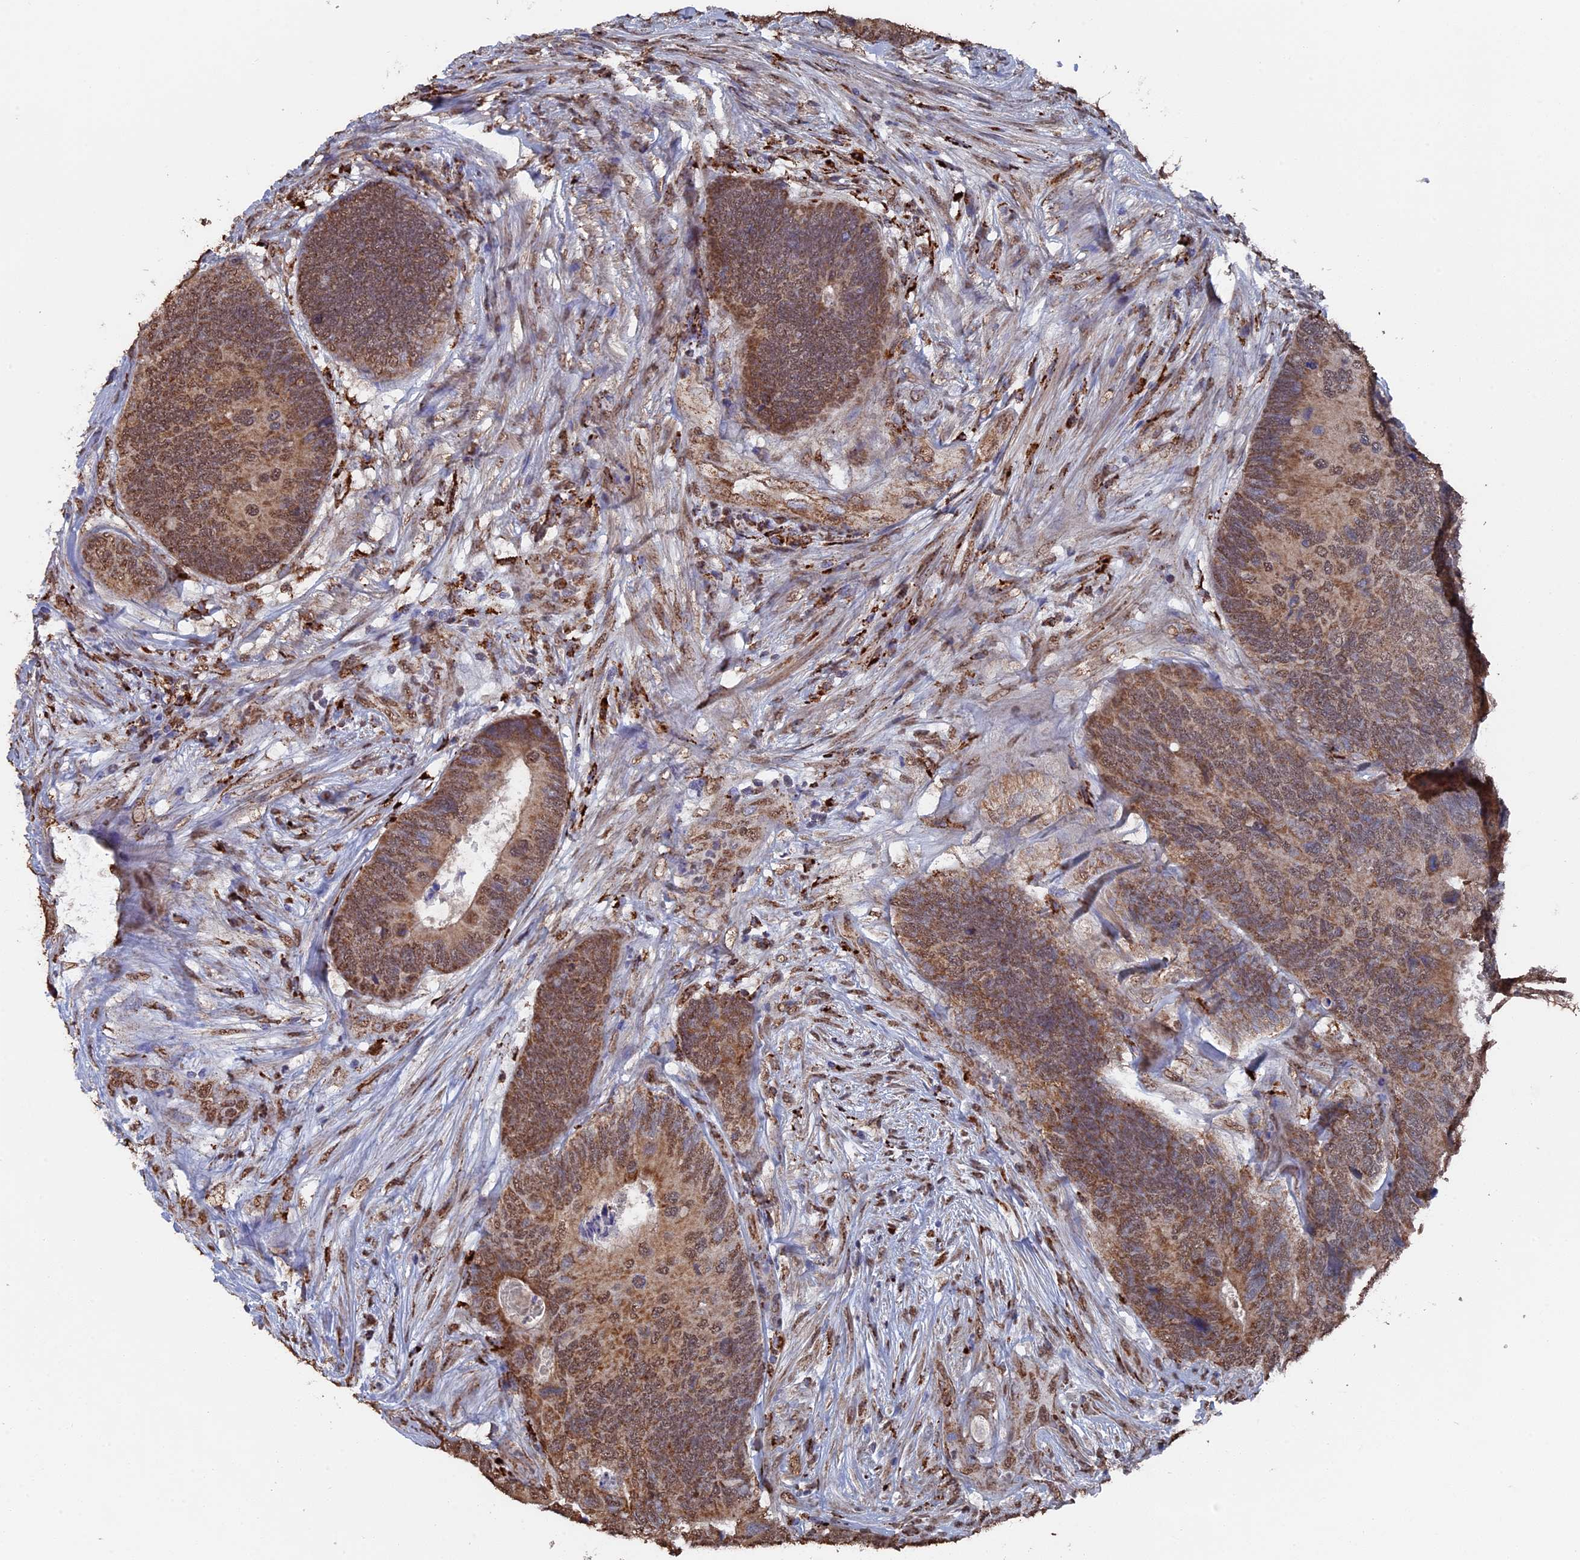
{"staining": {"intensity": "moderate", "quantity": ">75%", "location": "cytoplasmic/membranous,nuclear"}, "tissue": "colorectal cancer", "cell_type": "Tumor cells", "image_type": "cancer", "snomed": [{"axis": "morphology", "description": "Adenocarcinoma, NOS"}, {"axis": "topography", "description": "Colon"}], "caption": "High-power microscopy captured an immunohistochemistry histopathology image of adenocarcinoma (colorectal), revealing moderate cytoplasmic/membranous and nuclear staining in approximately >75% of tumor cells. (IHC, brightfield microscopy, high magnification).", "gene": "SMG9", "patient": {"sex": "female", "age": 67}}